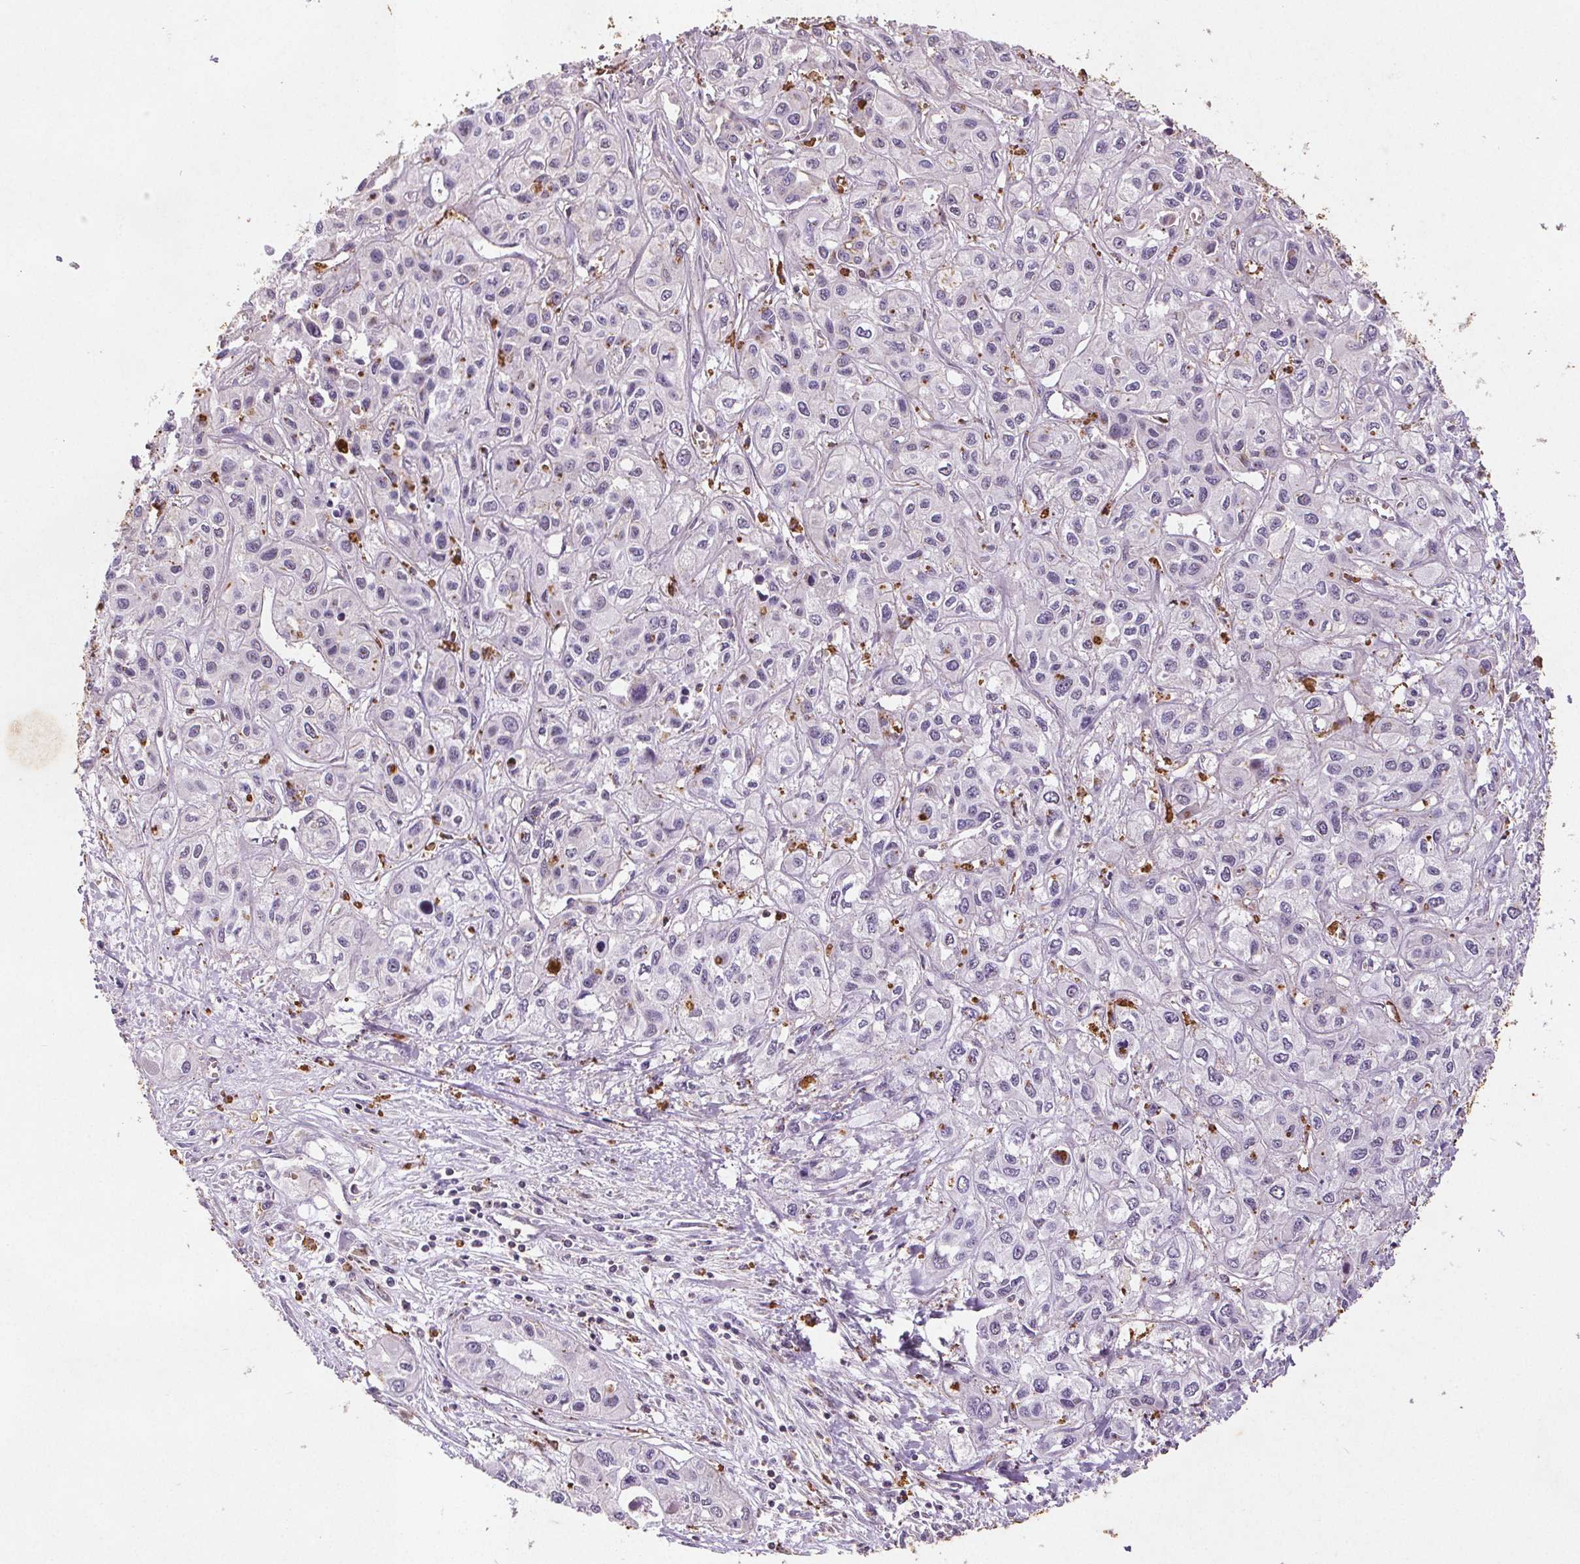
{"staining": {"intensity": "negative", "quantity": "none", "location": "none"}, "tissue": "liver cancer", "cell_type": "Tumor cells", "image_type": "cancer", "snomed": [{"axis": "morphology", "description": "Cholangiocarcinoma"}, {"axis": "topography", "description": "Liver"}], "caption": "Immunohistochemistry (IHC) of liver cholangiocarcinoma exhibits no positivity in tumor cells.", "gene": "C19orf84", "patient": {"sex": "female", "age": 66}}